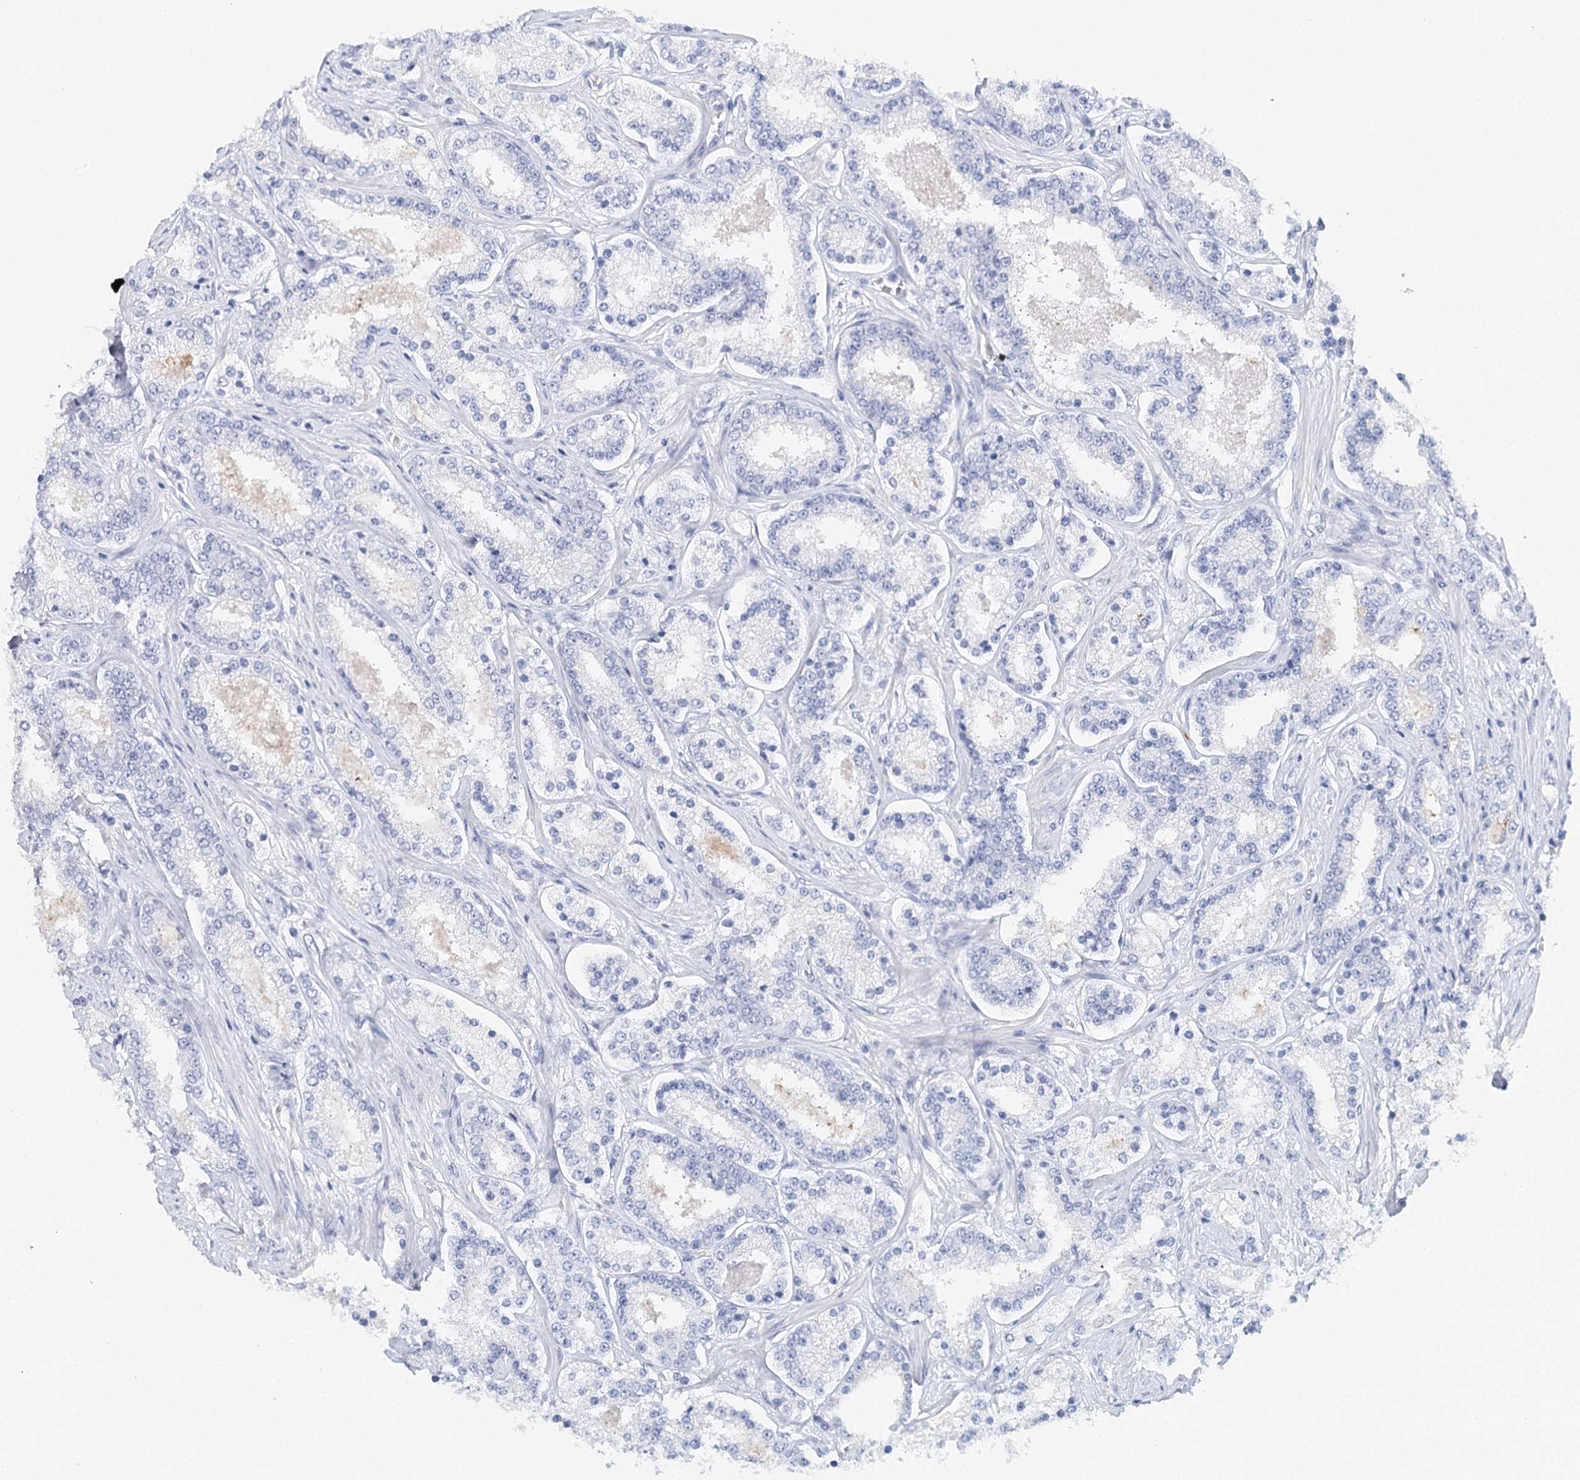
{"staining": {"intensity": "negative", "quantity": "none", "location": "none"}, "tissue": "prostate cancer", "cell_type": "Tumor cells", "image_type": "cancer", "snomed": [{"axis": "morphology", "description": "Normal tissue, NOS"}, {"axis": "morphology", "description": "Adenocarcinoma, High grade"}, {"axis": "topography", "description": "Prostate"}], "caption": "Immunohistochemistry (IHC) histopathology image of neoplastic tissue: prostate cancer stained with DAB (3,3'-diaminobenzidine) reveals no significant protein positivity in tumor cells. (Stains: DAB (3,3'-diaminobenzidine) immunohistochemistry with hematoxylin counter stain, Microscopy: brightfield microscopy at high magnification).", "gene": "CEACAM8", "patient": {"sex": "male", "age": 83}}